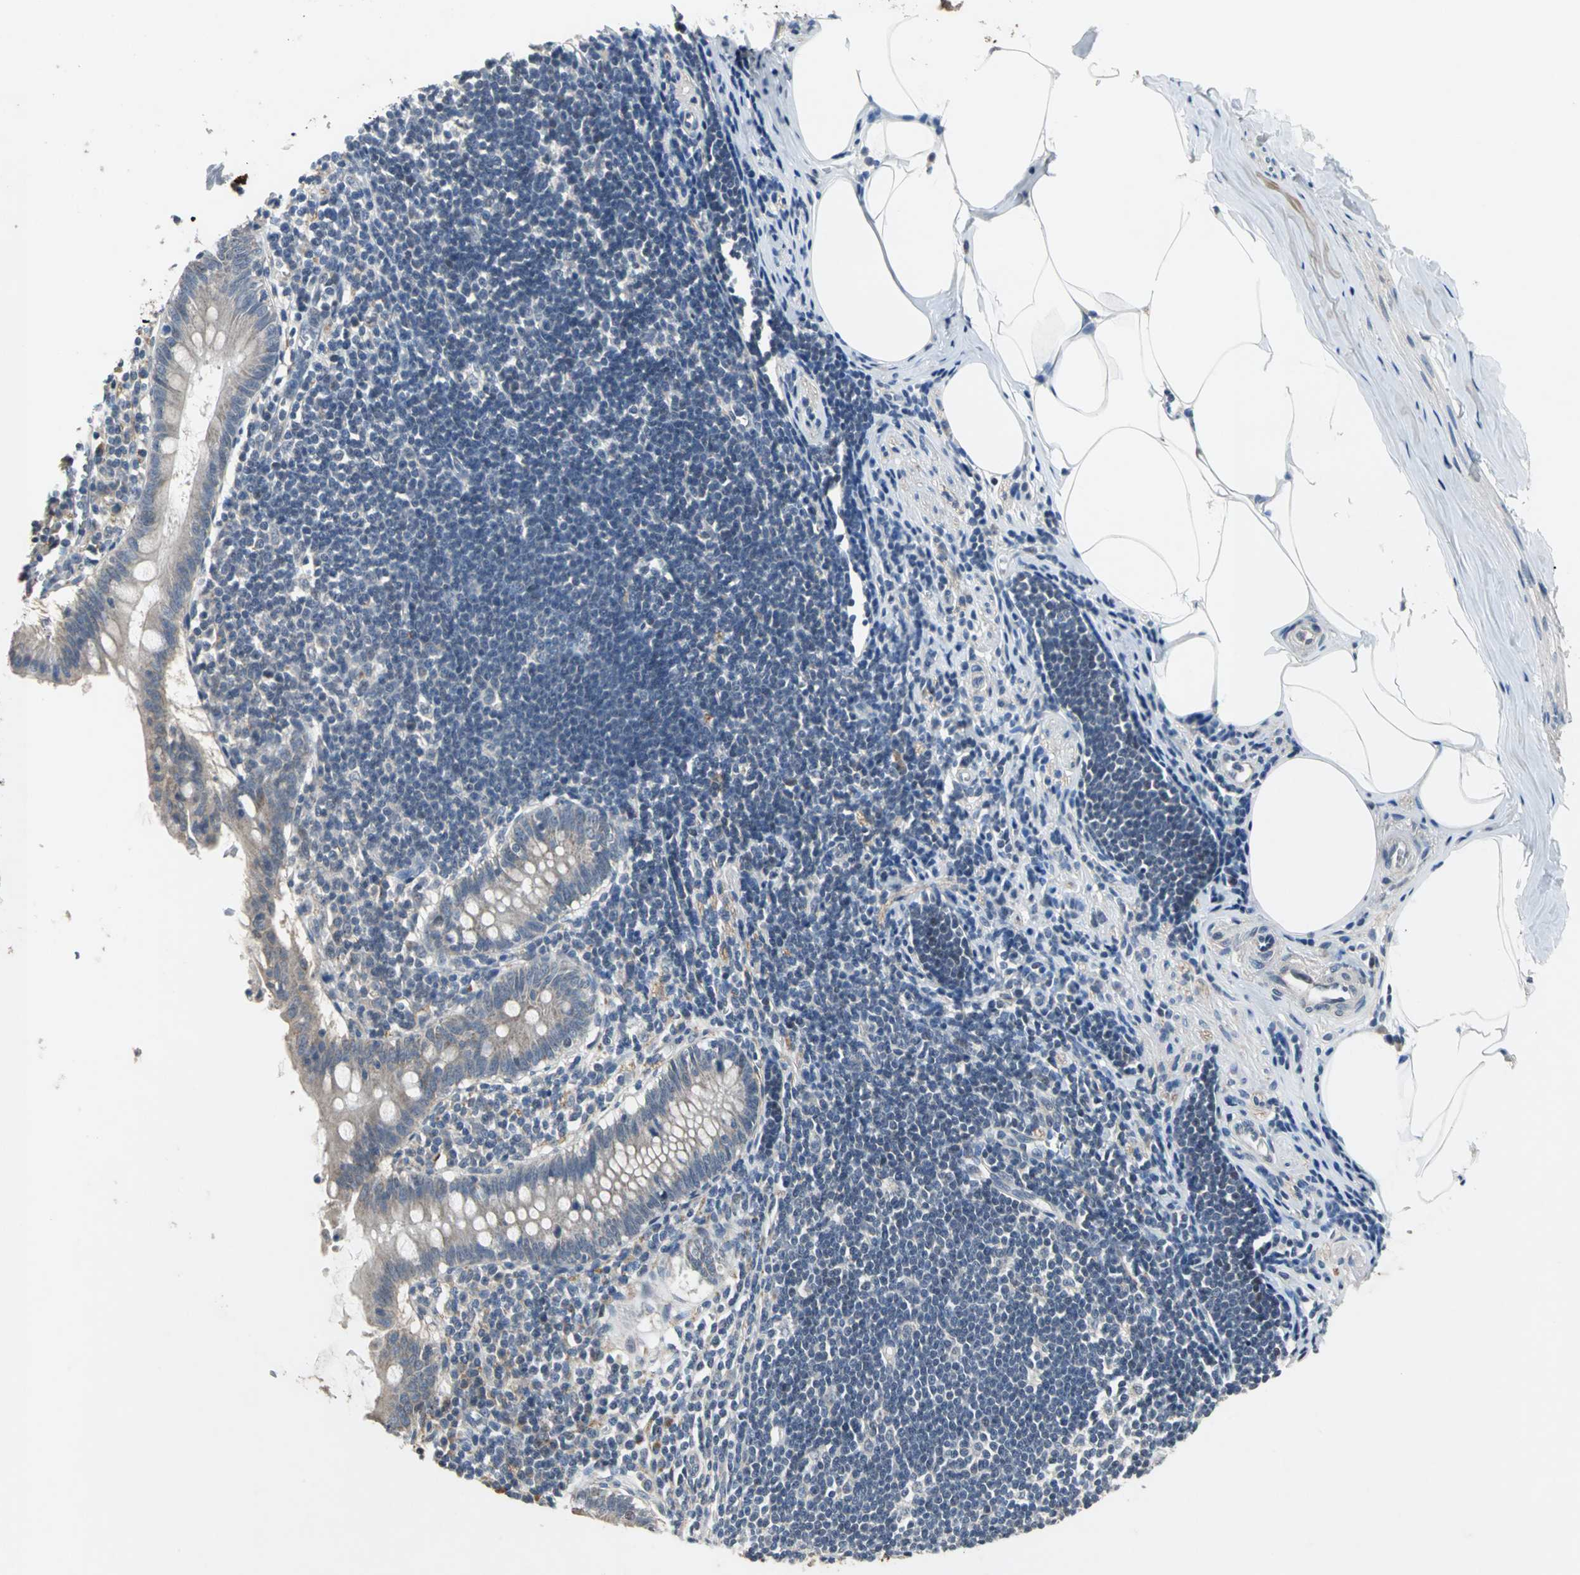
{"staining": {"intensity": "weak", "quantity": "<25%", "location": "cytoplasmic/membranous"}, "tissue": "appendix", "cell_type": "Glandular cells", "image_type": "normal", "snomed": [{"axis": "morphology", "description": "Normal tissue, NOS"}, {"axis": "topography", "description": "Appendix"}], "caption": "High magnification brightfield microscopy of normal appendix stained with DAB (3,3'-diaminobenzidine) (brown) and counterstained with hematoxylin (blue): glandular cells show no significant positivity. The staining was performed using DAB (3,3'-diaminobenzidine) to visualize the protein expression in brown, while the nuclei were stained in blue with hematoxylin (Magnification: 20x).", "gene": "JADE3", "patient": {"sex": "female", "age": 50}}